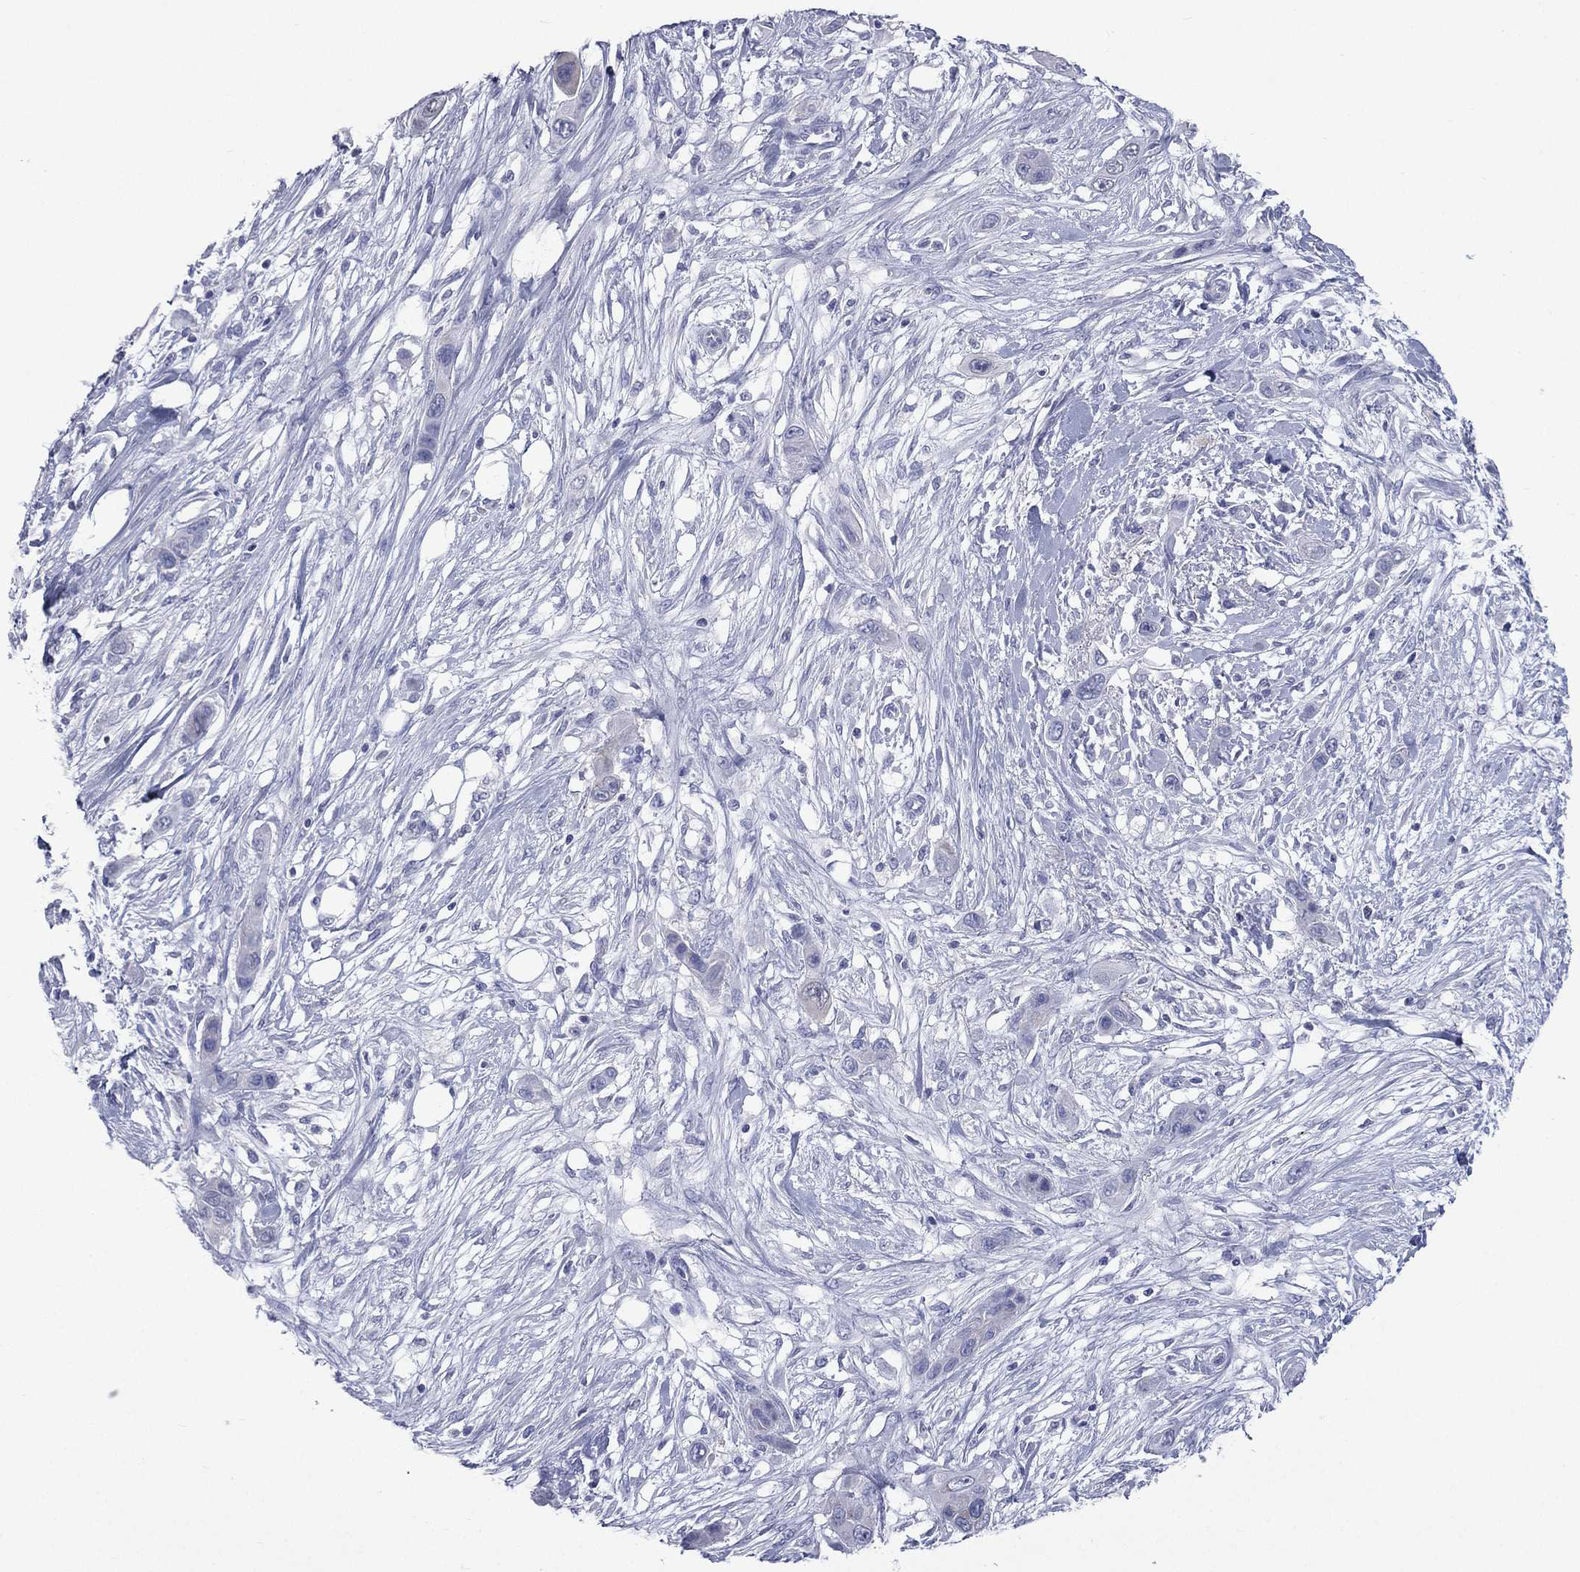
{"staining": {"intensity": "negative", "quantity": "none", "location": "none"}, "tissue": "skin cancer", "cell_type": "Tumor cells", "image_type": "cancer", "snomed": [{"axis": "morphology", "description": "Squamous cell carcinoma, NOS"}, {"axis": "topography", "description": "Skin"}], "caption": "Immunohistochemical staining of squamous cell carcinoma (skin) shows no significant staining in tumor cells.", "gene": "CES2", "patient": {"sex": "male", "age": 79}}